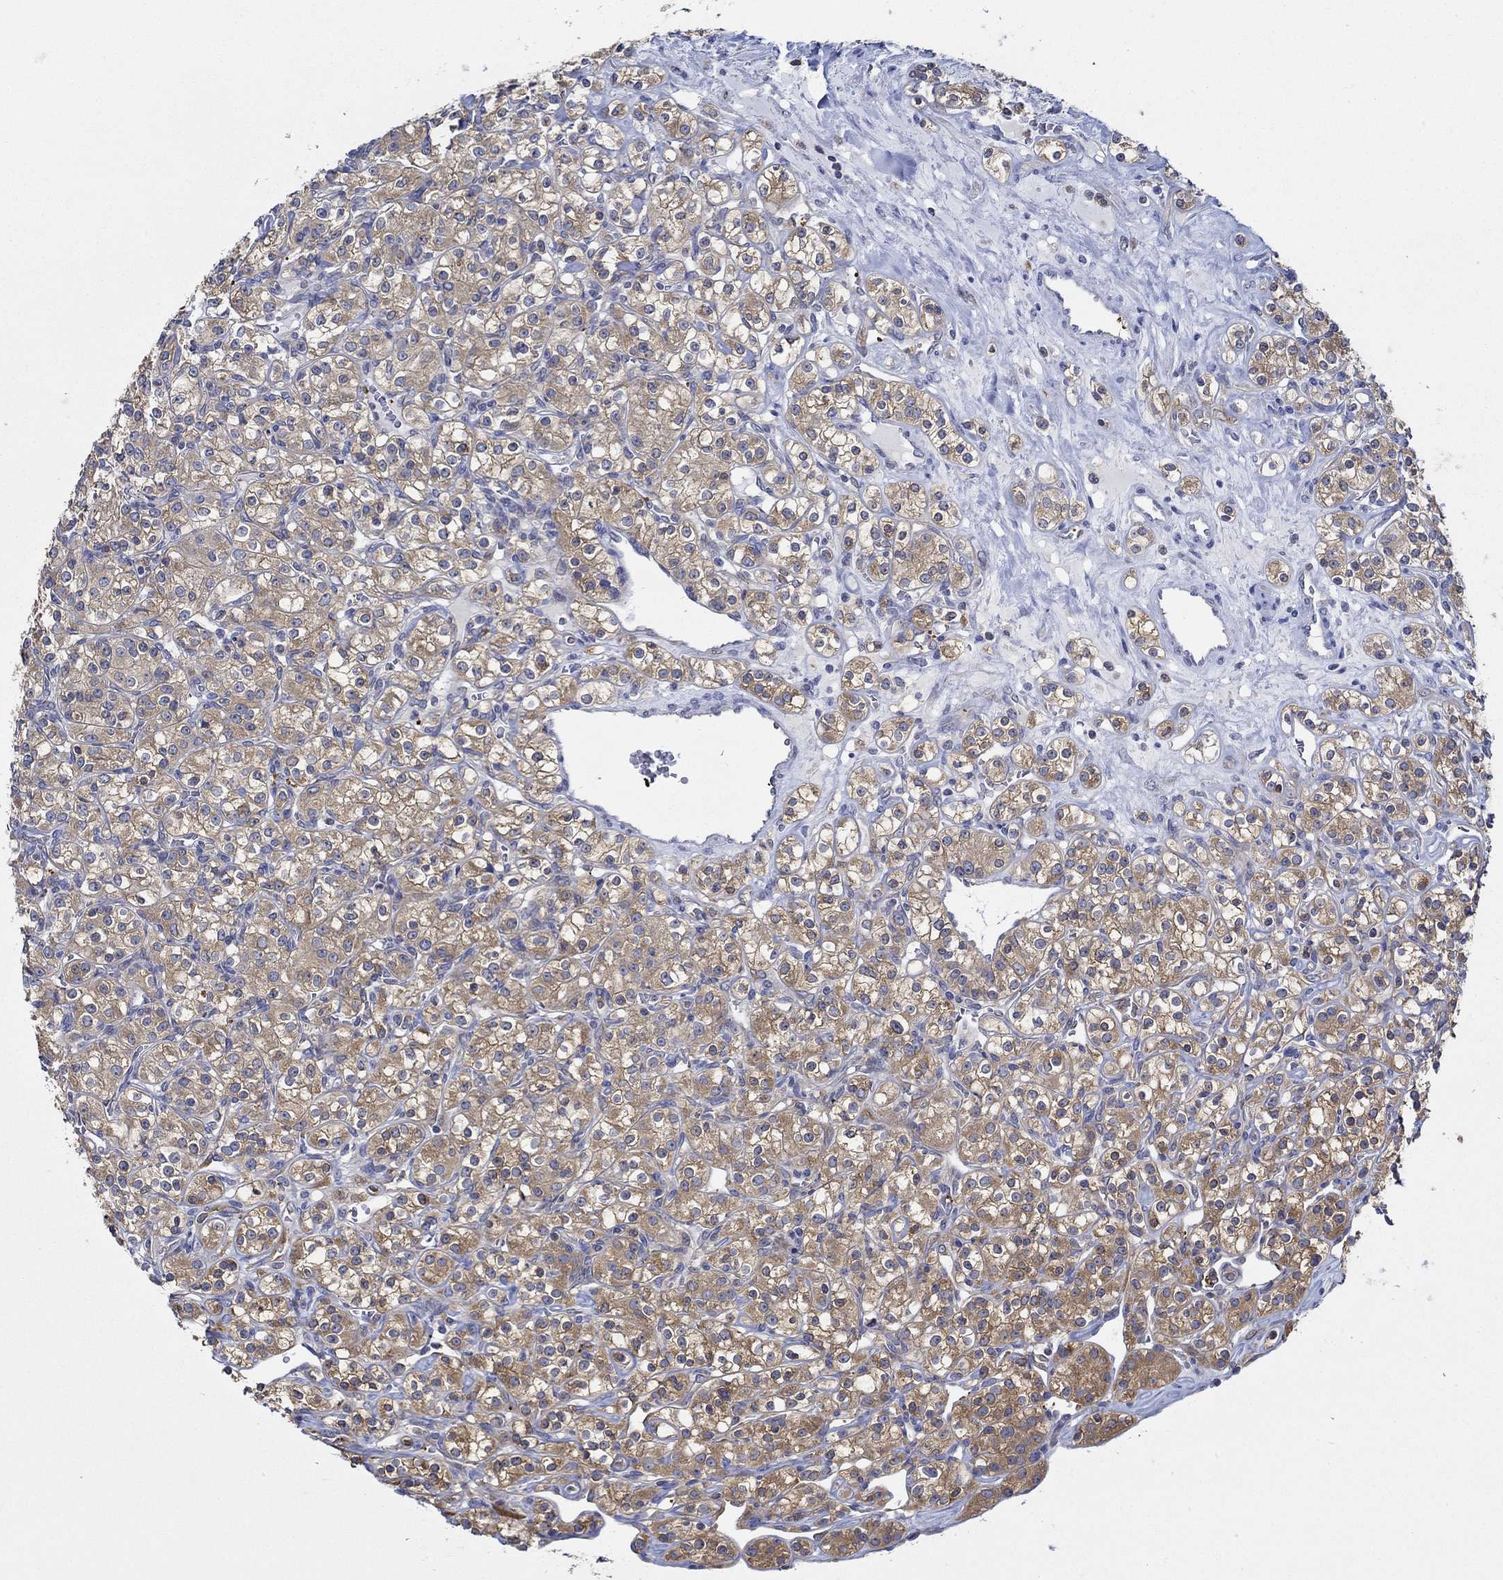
{"staining": {"intensity": "moderate", "quantity": ">75%", "location": "cytoplasmic/membranous"}, "tissue": "renal cancer", "cell_type": "Tumor cells", "image_type": "cancer", "snomed": [{"axis": "morphology", "description": "Adenocarcinoma, NOS"}, {"axis": "topography", "description": "Kidney"}], "caption": "Immunohistochemical staining of renal cancer demonstrates medium levels of moderate cytoplasmic/membranous protein positivity in approximately >75% of tumor cells.", "gene": "SLC27A3", "patient": {"sex": "male", "age": 77}}